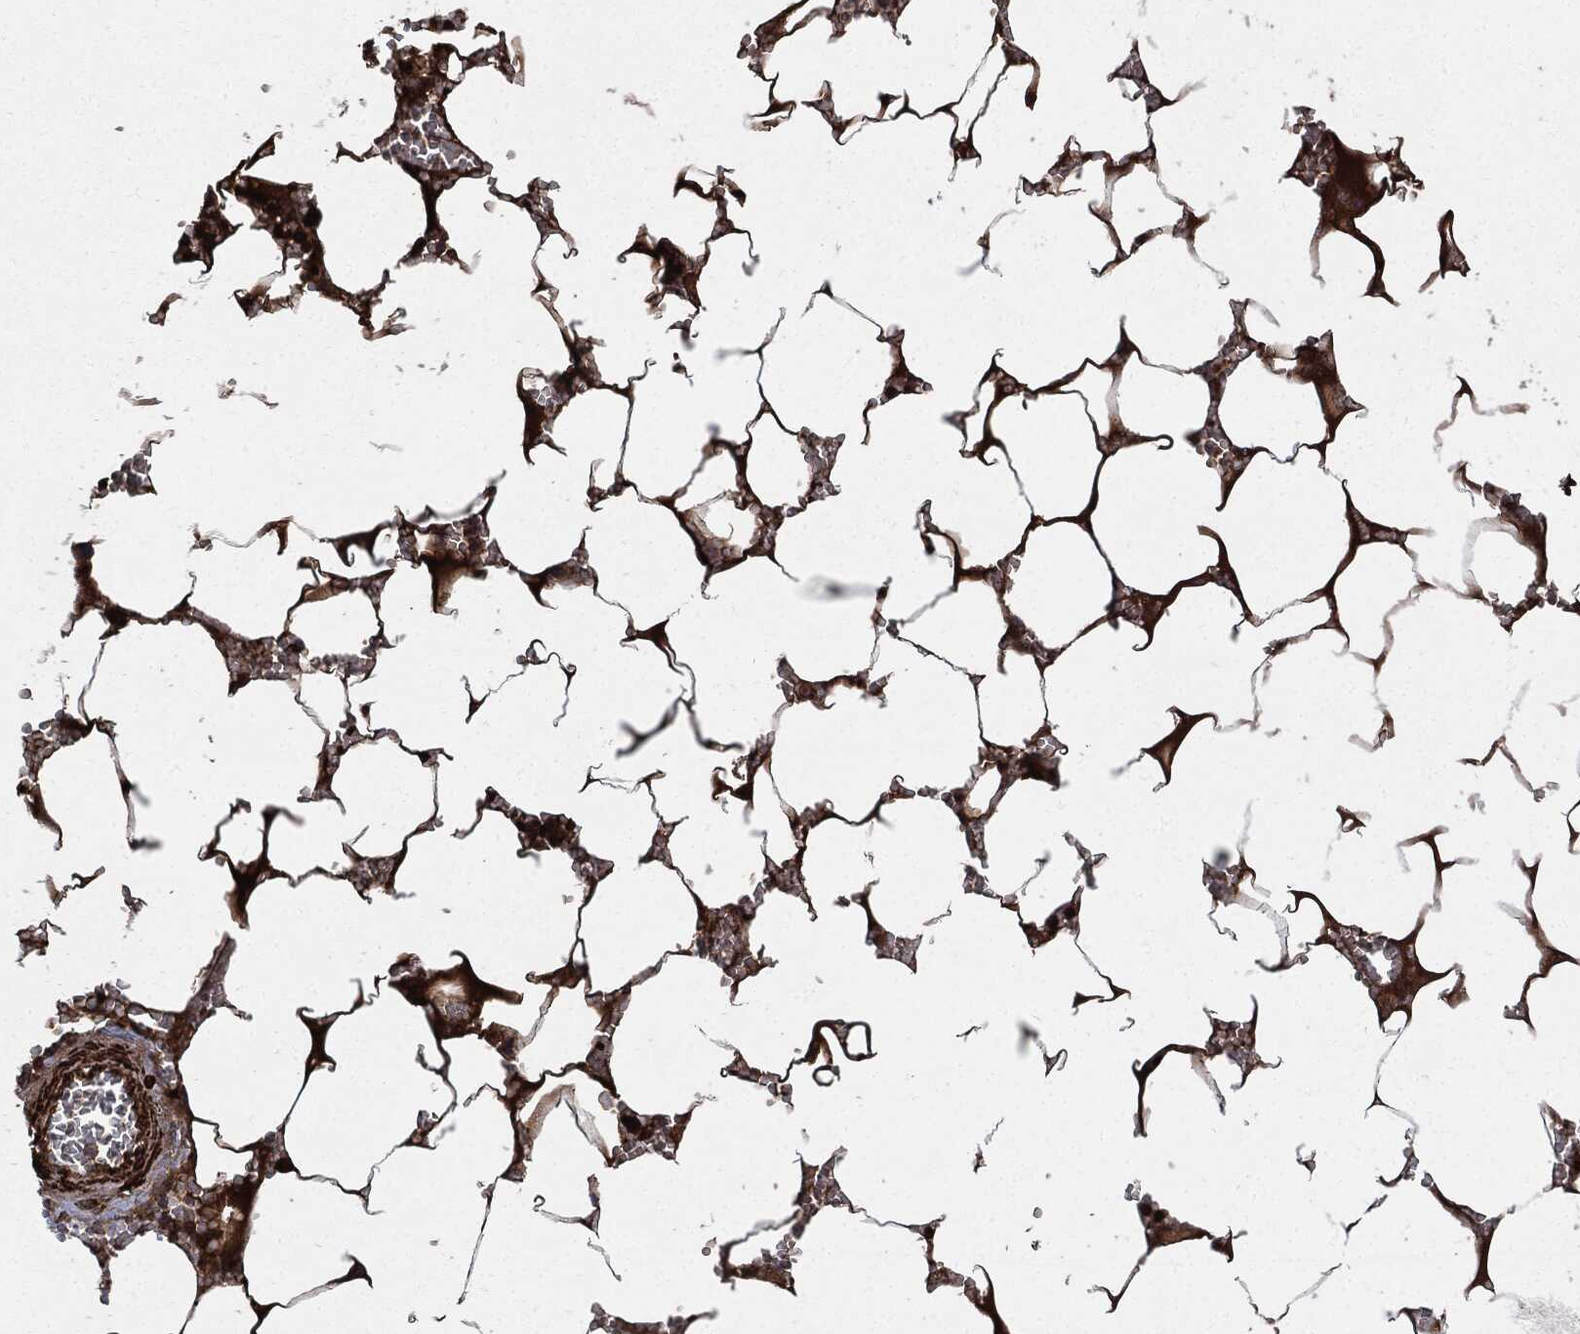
{"staining": {"intensity": "strong", "quantity": "<25%", "location": "cytoplasmic/membranous"}, "tissue": "bone marrow", "cell_type": "Hematopoietic cells", "image_type": "normal", "snomed": [{"axis": "morphology", "description": "Normal tissue, NOS"}, {"axis": "topography", "description": "Bone marrow"}], "caption": "A high-resolution micrograph shows immunohistochemistry staining of unremarkable bone marrow, which exhibits strong cytoplasmic/membranous expression in approximately <25% of hematopoietic cells.", "gene": "PRDX2", "patient": {"sex": "female", "age": 64}}